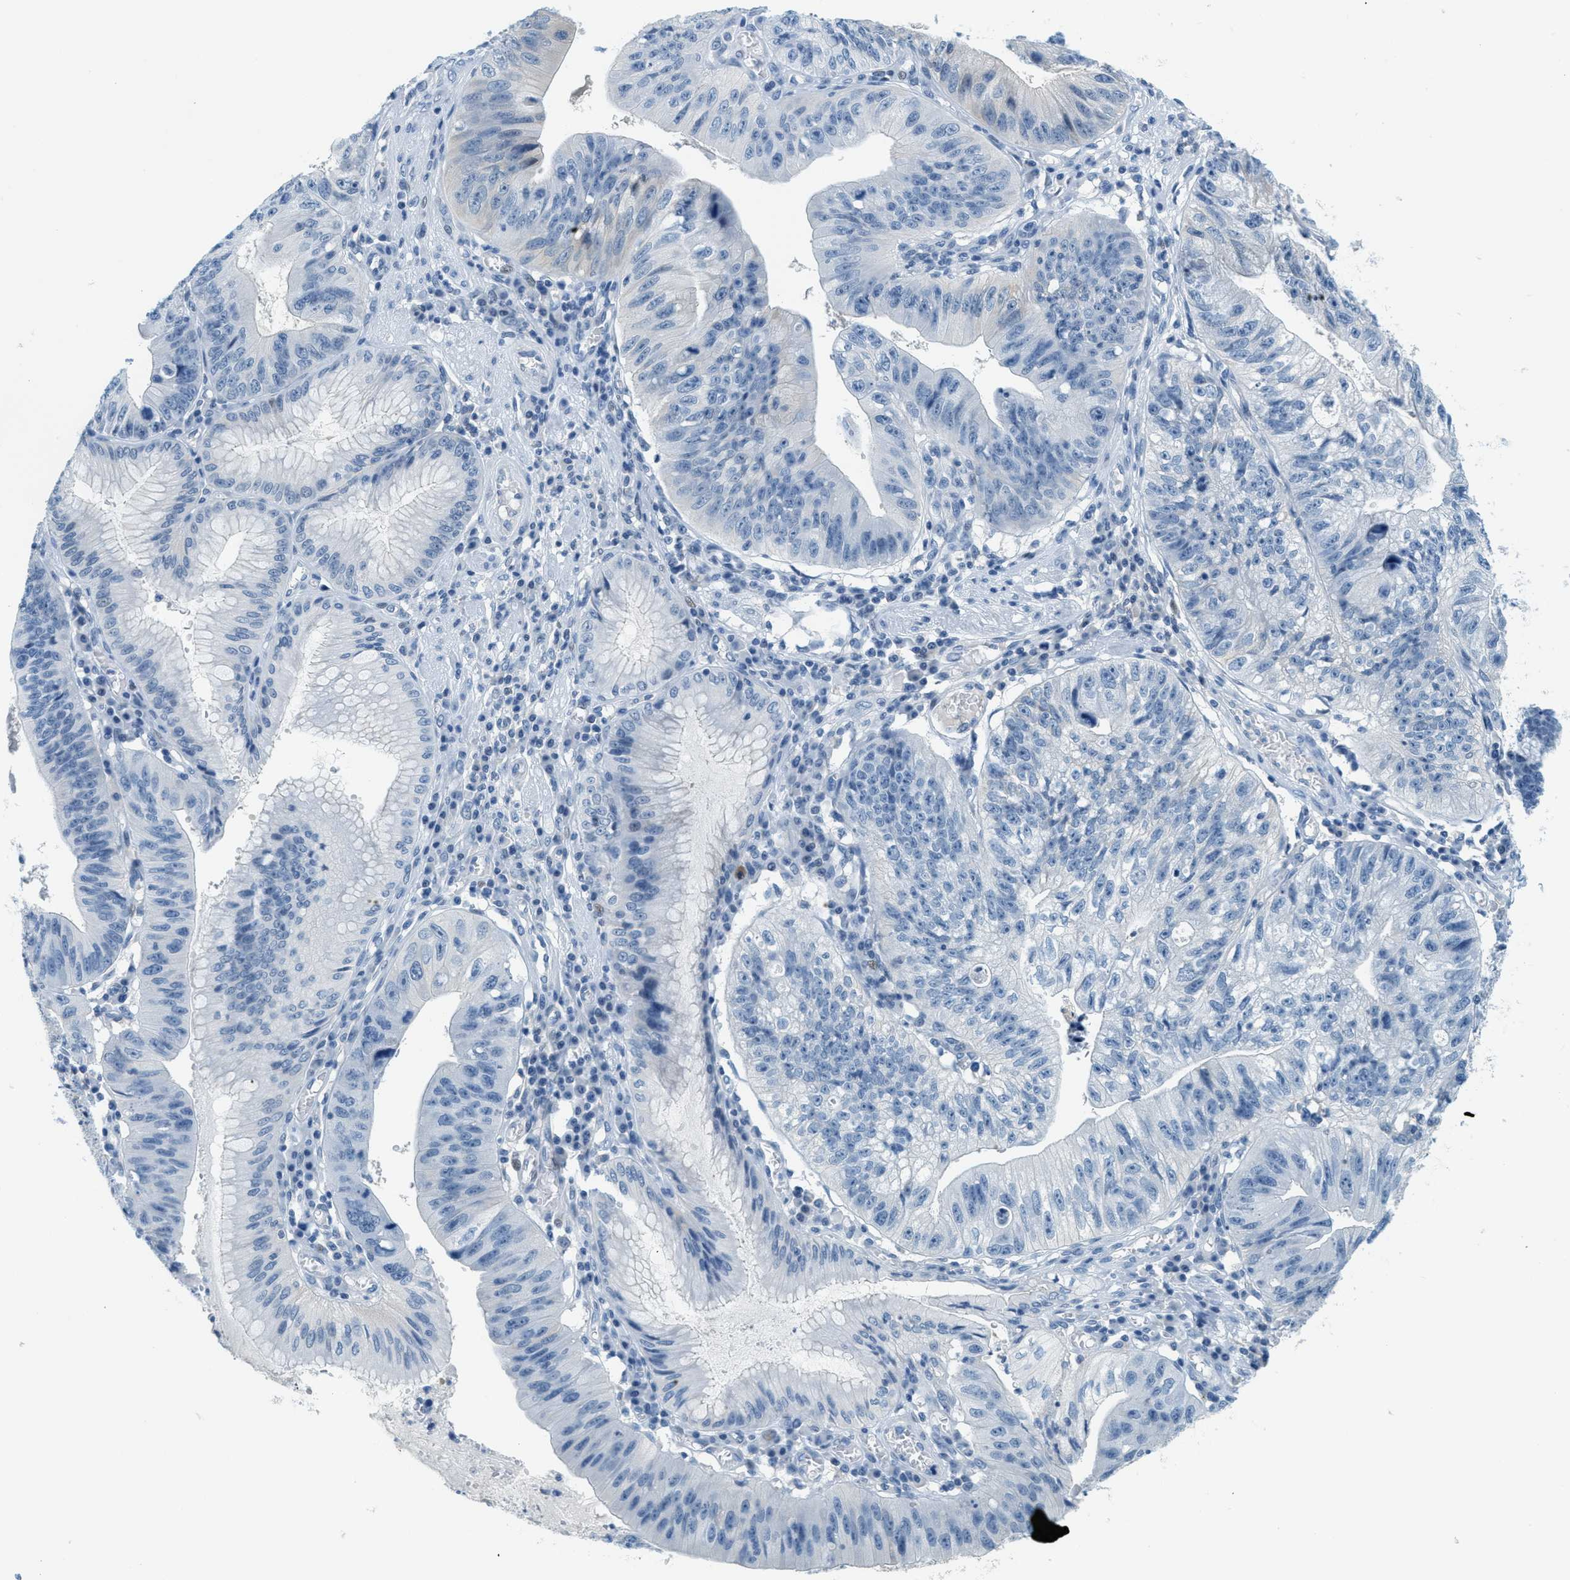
{"staining": {"intensity": "weak", "quantity": "<25%", "location": "cytoplasmic/membranous"}, "tissue": "stomach cancer", "cell_type": "Tumor cells", "image_type": "cancer", "snomed": [{"axis": "morphology", "description": "Adenocarcinoma, NOS"}, {"axis": "topography", "description": "Stomach"}], "caption": "Stomach cancer (adenocarcinoma) was stained to show a protein in brown. There is no significant expression in tumor cells. (Stains: DAB immunohistochemistry (IHC) with hematoxylin counter stain, Microscopy: brightfield microscopy at high magnification).", "gene": "CYP4X1", "patient": {"sex": "male", "age": 59}}